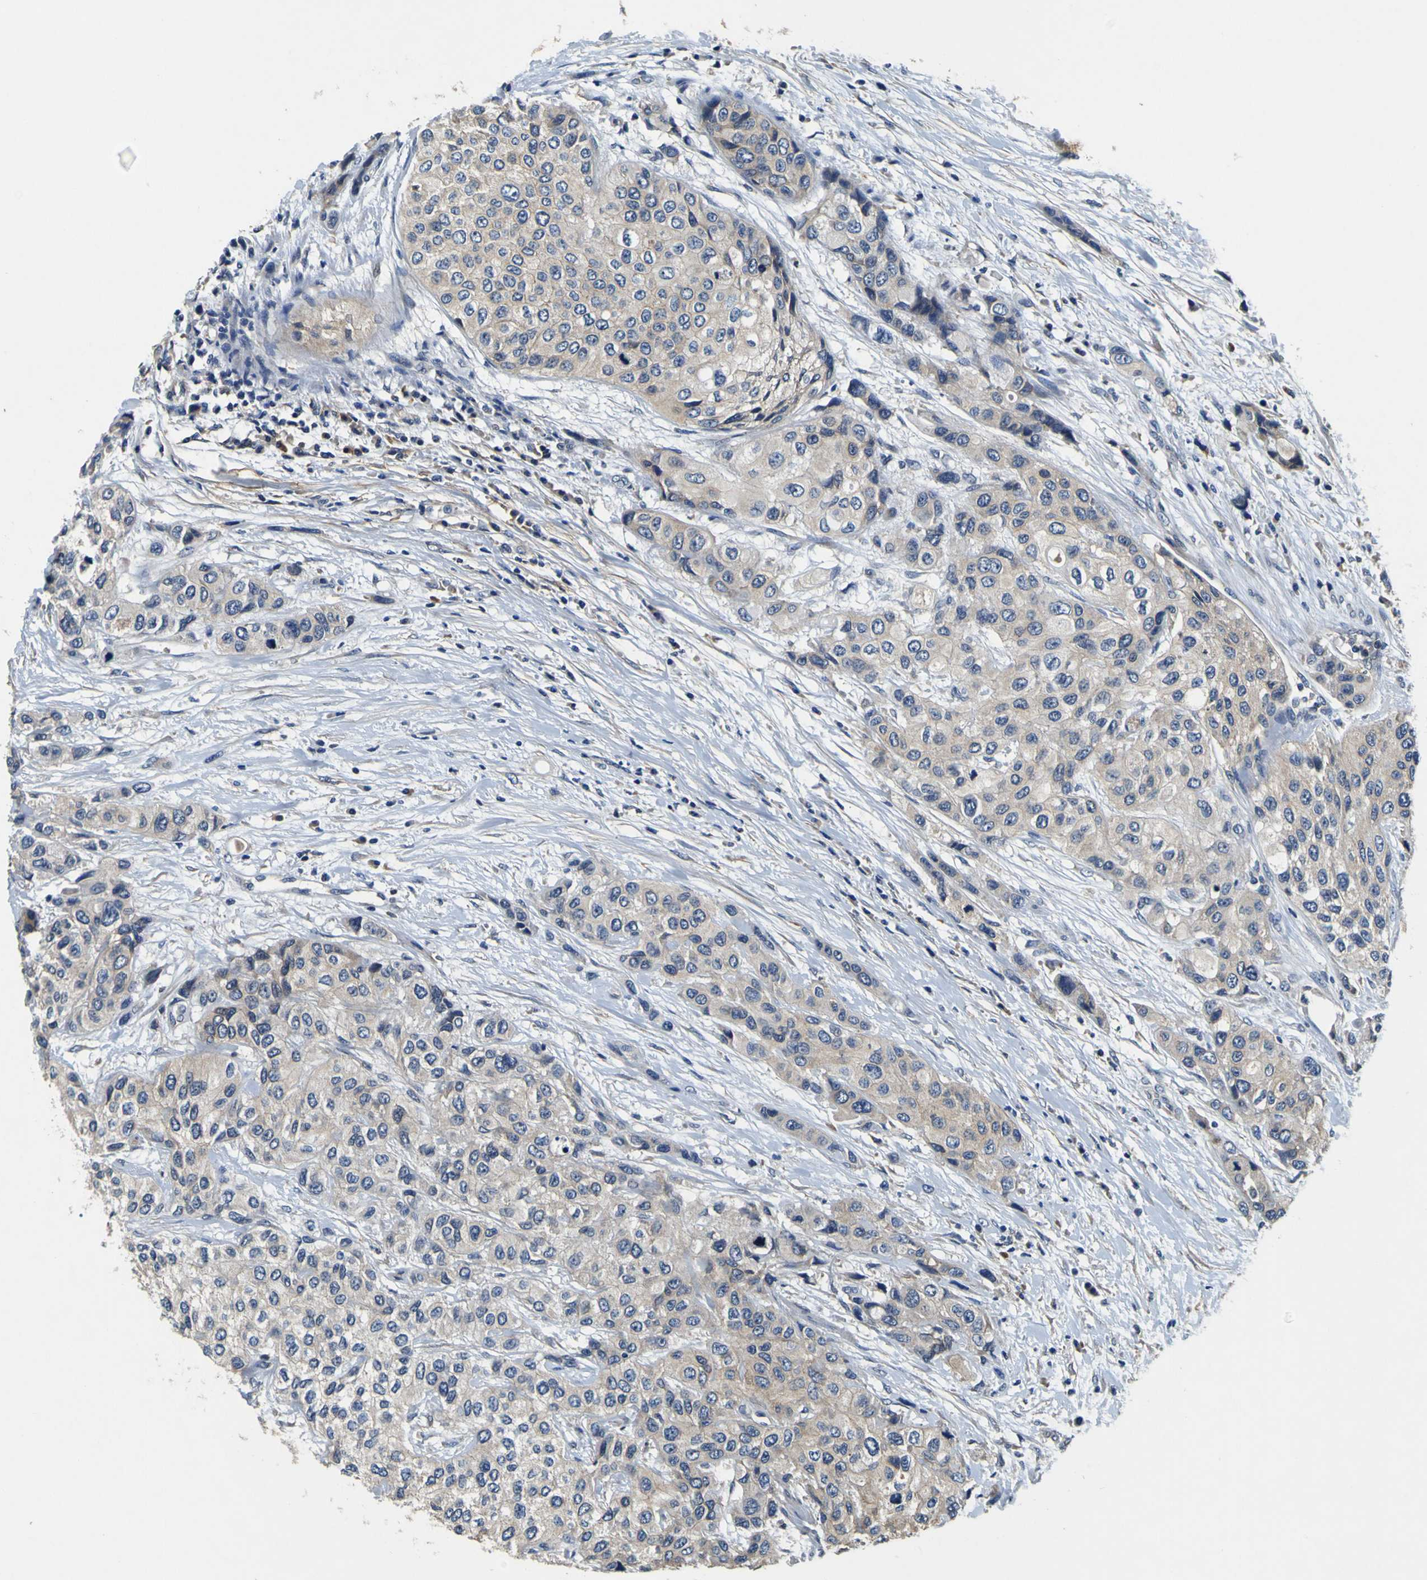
{"staining": {"intensity": "weak", "quantity": "25%-75%", "location": "cytoplasmic/membranous"}, "tissue": "urothelial cancer", "cell_type": "Tumor cells", "image_type": "cancer", "snomed": [{"axis": "morphology", "description": "Urothelial carcinoma, High grade"}, {"axis": "topography", "description": "Urinary bladder"}], "caption": "High-grade urothelial carcinoma stained with DAB IHC reveals low levels of weak cytoplasmic/membranous staining in about 25%-75% of tumor cells. Nuclei are stained in blue.", "gene": "EPHB4", "patient": {"sex": "female", "age": 56}}